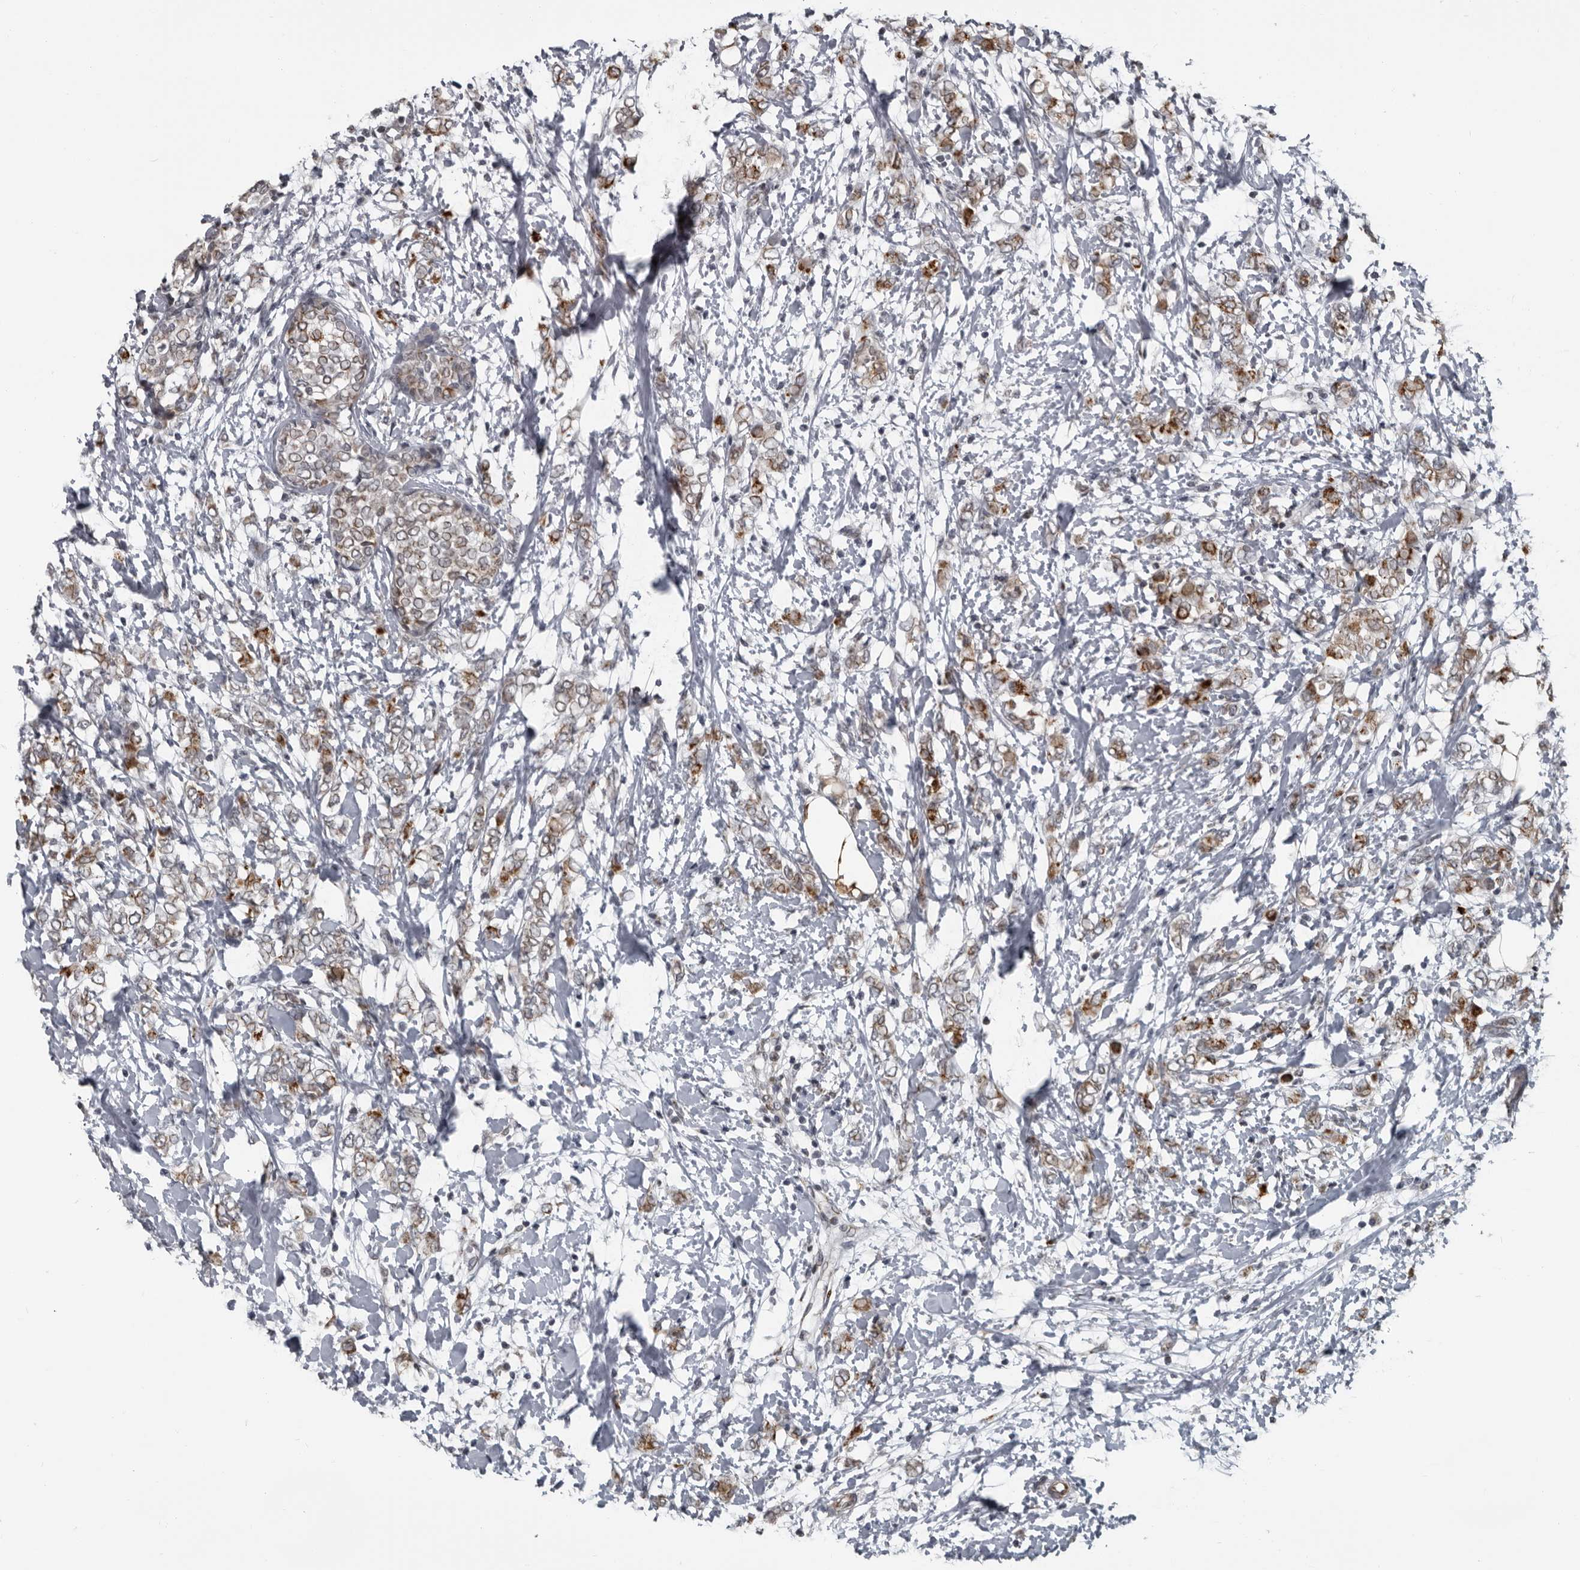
{"staining": {"intensity": "moderate", "quantity": ">75%", "location": "cytoplasmic/membranous"}, "tissue": "breast cancer", "cell_type": "Tumor cells", "image_type": "cancer", "snomed": [{"axis": "morphology", "description": "Normal tissue, NOS"}, {"axis": "morphology", "description": "Lobular carcinoma"}, {"axis": "topography", "description": "Breast"}], "caption": "IHC histopathology image of breast cancer stained for a protein (brown), which demonstrates medium levels of moderate cytoplasmic/membranous staining in about >75% of tumor cells.", "gene": "RTCA", "patient": {"sex": "female", "age": 47}}